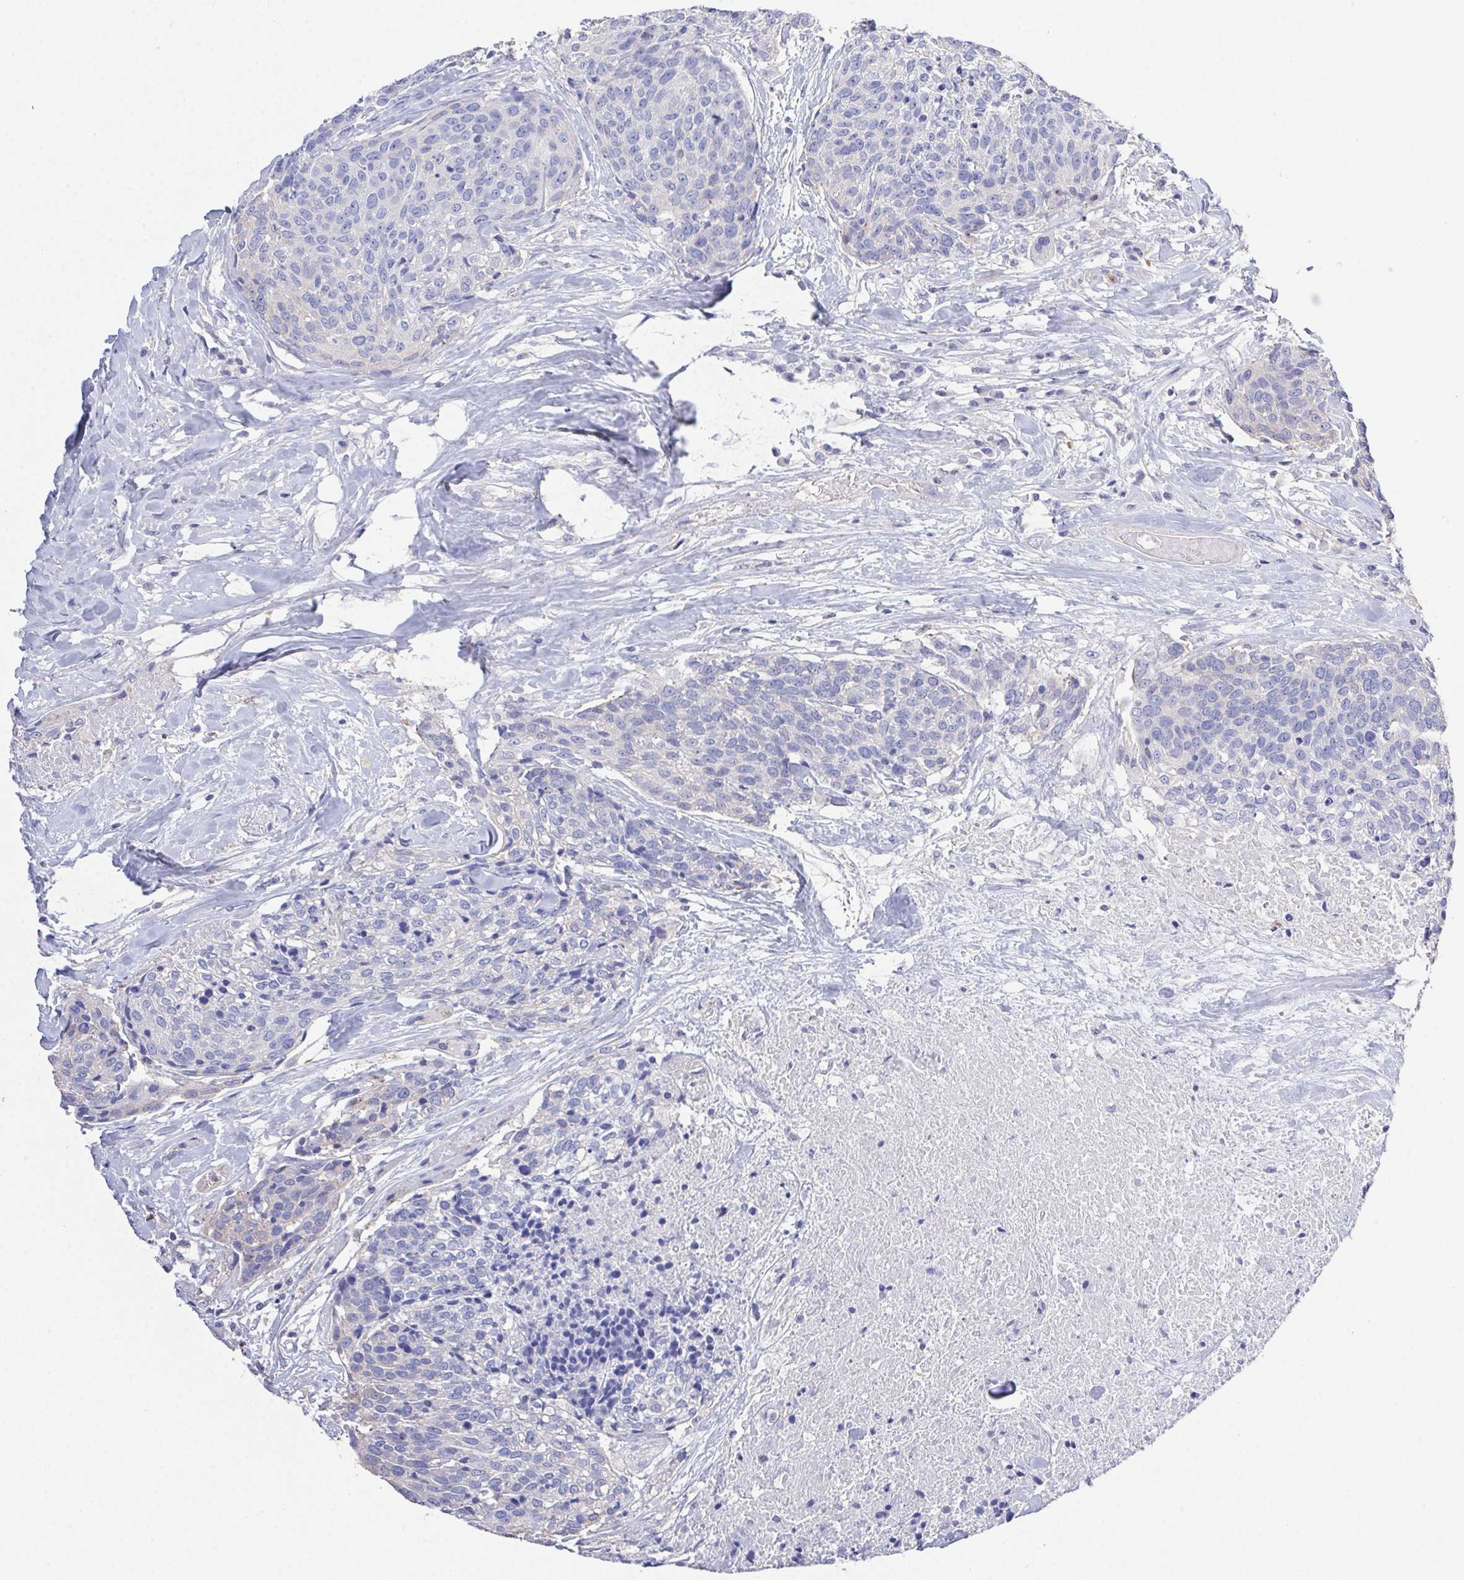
{"staining": {"intensity": "negative", "quantity": "none", "location": "none"}, "tissue": "head and neck cancer", "cell_type": "Tumor cells", "image_type": "cancer", "snomed": [{"axis": "morphology", "description": "Squamous cell carcinoma, NOS"}, {"axis": "topography", "description": "Oral tissue"}, {"axis": "topography", "description": "Head-Neck"}], "caption": "There is no significant staining in tumor cells of squamous cell carcinoma (head and neck).", "gene": "PRG3", "patient": {"sex": "male", "age": 64}}